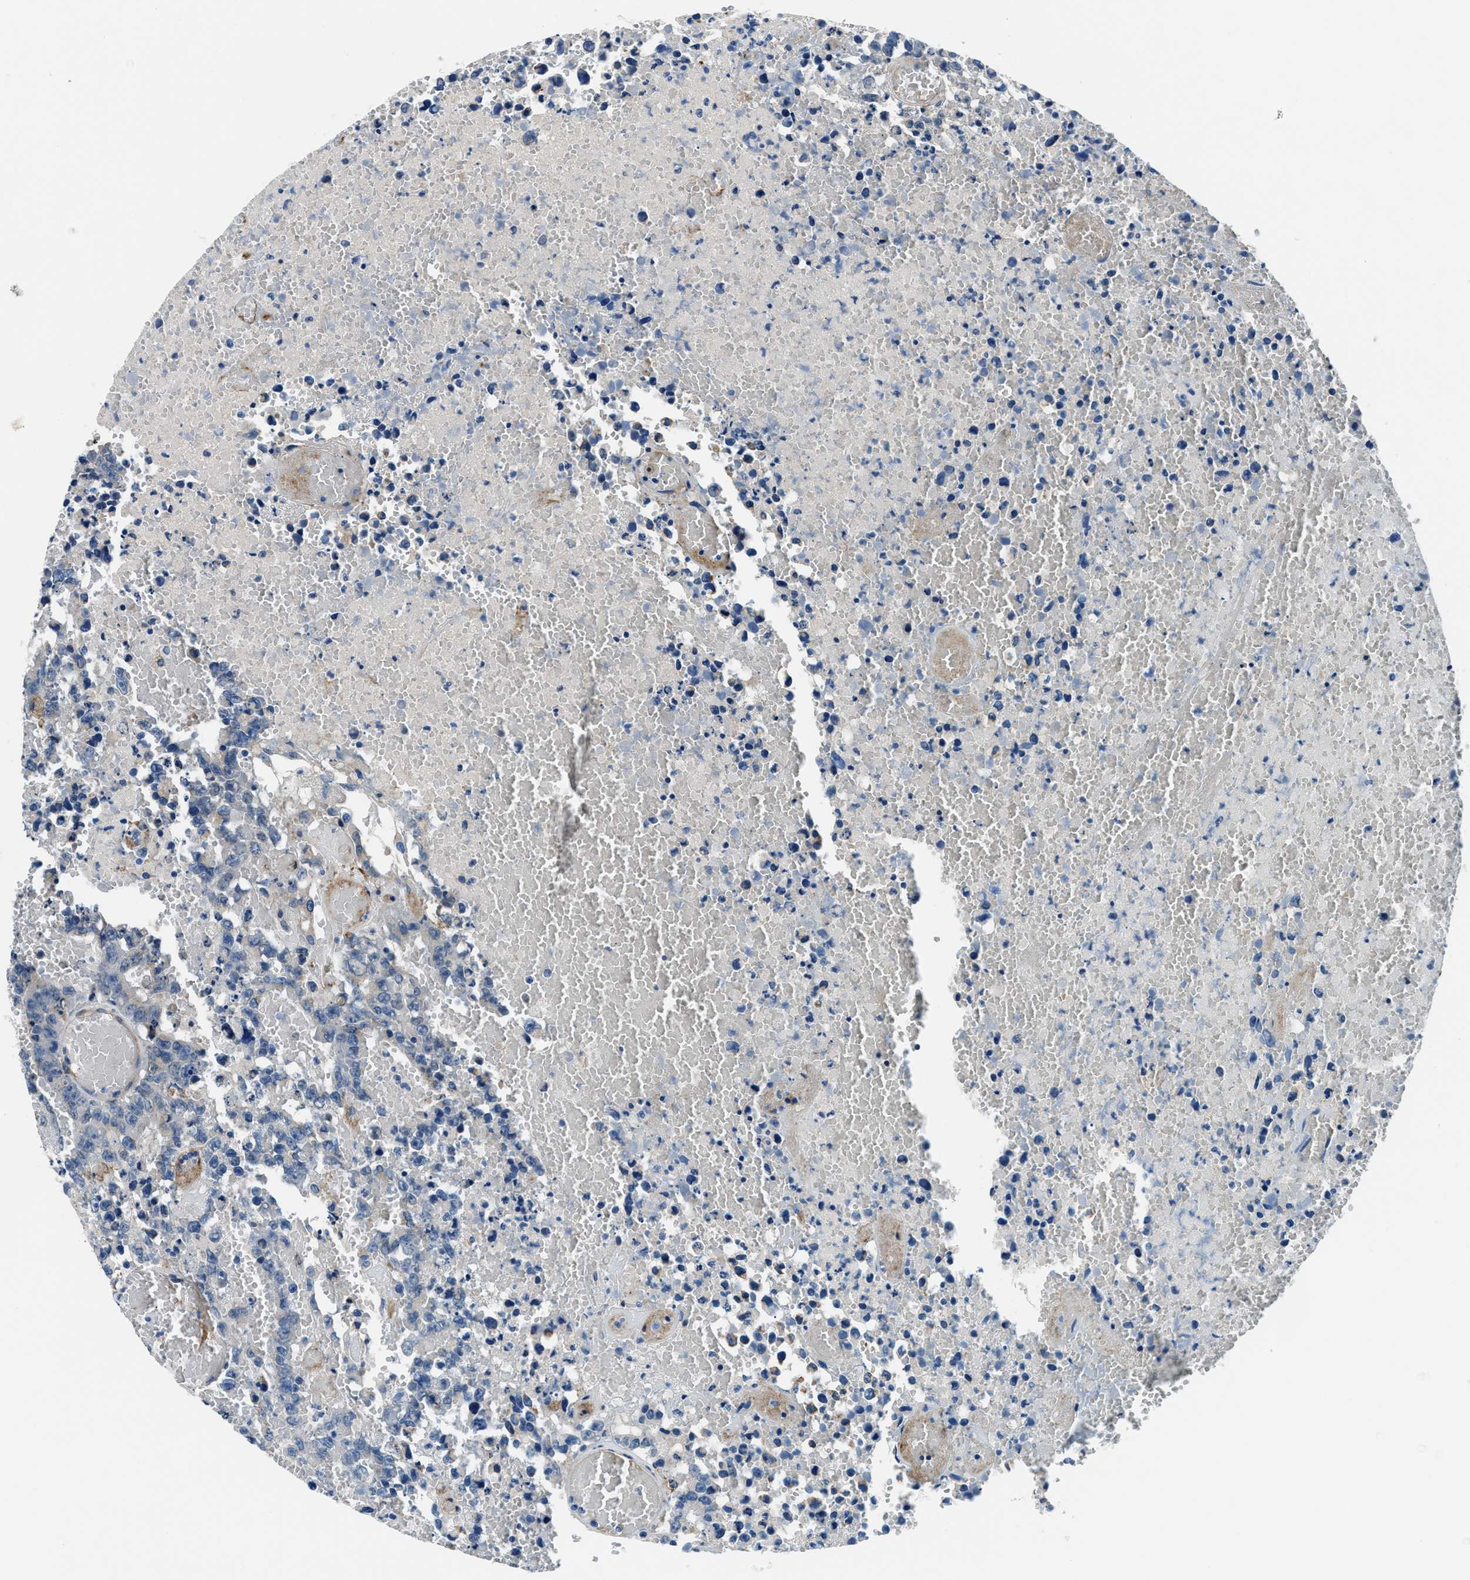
{"staining": {"intensity": "negative", "quantity": "none", "location": "none"}, "tissue": "testis cancer", "cell_type": "Tumor cells", "image_type": "cancer", "snomed": [{"axis": "morphology", "description": "Carcinoma, Embryonal, NOS"}, {"axis": "topography", "description": "Testis"}], "caption": "IHC image of human testis cancer stained for a protein (brown), which reveals no positivity in tumor cells.", "gene": "PRTFDC1", "patient": {"sex": "male", "age": 25}}